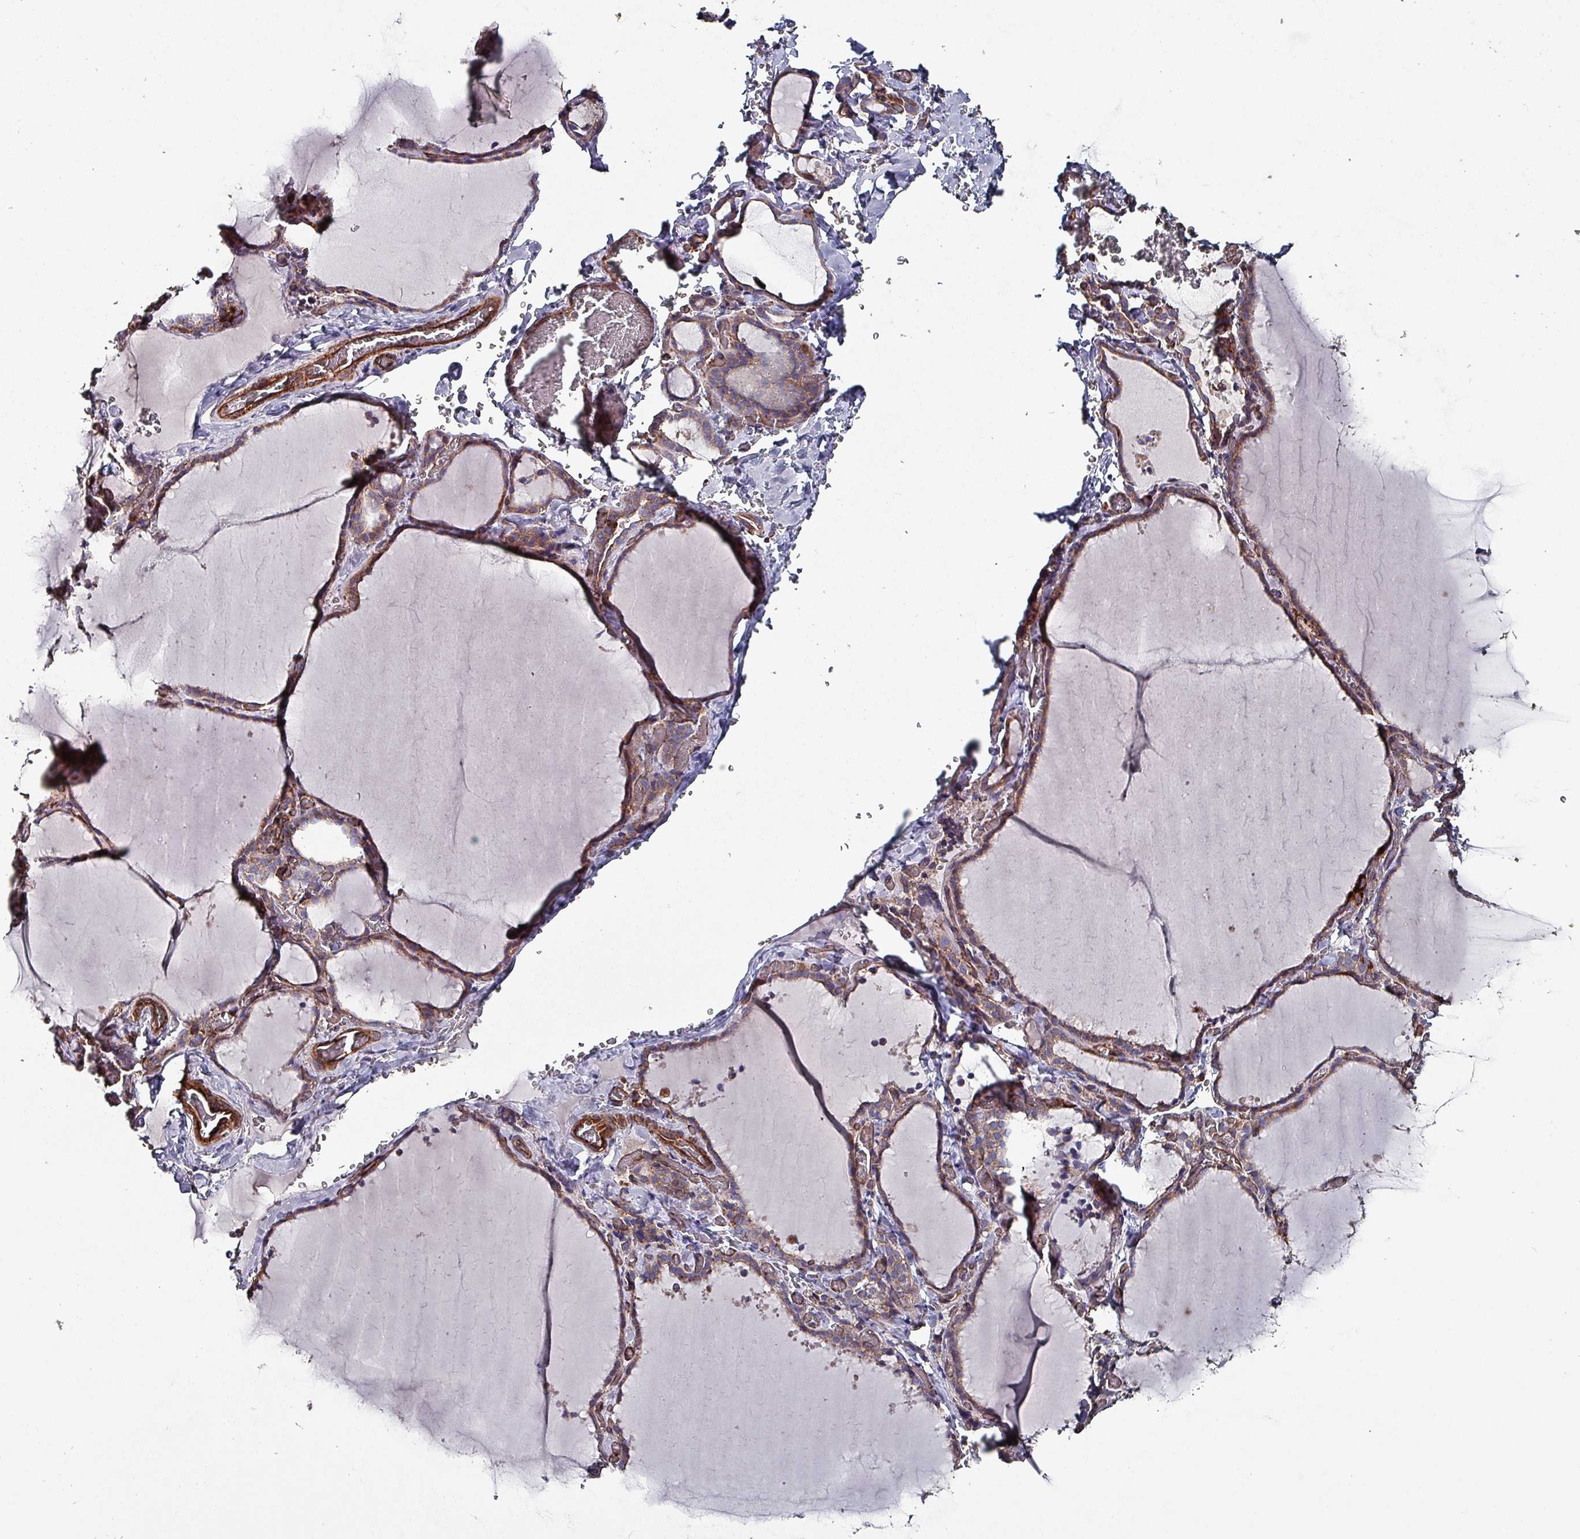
{"staining": {"intensity": "moderate", "quantity": ">75%", "location": "cytoplasmic/membranous"}, "tissue": "thyroid gland", "cell_type": "Glandular cells", "image_type": "normal", "snomed": [{"axis": "morphology", "description": "Normal tissue, NOS"}, {"axis": "topography", "description": "Thyroid gland"}], "caption": "Immunohistochemistry image of benign thyroid gland: human thyroid gland stained using immunohistochemistry demonstrates medium levels of moderate protein expression localized specifically in the cytoplasmic/membranous of glandular cells, appearing as a cytoplasmic/membranous brown color.", "gene": "ANO10", "patient": {"sex": "female", "age": 22}}